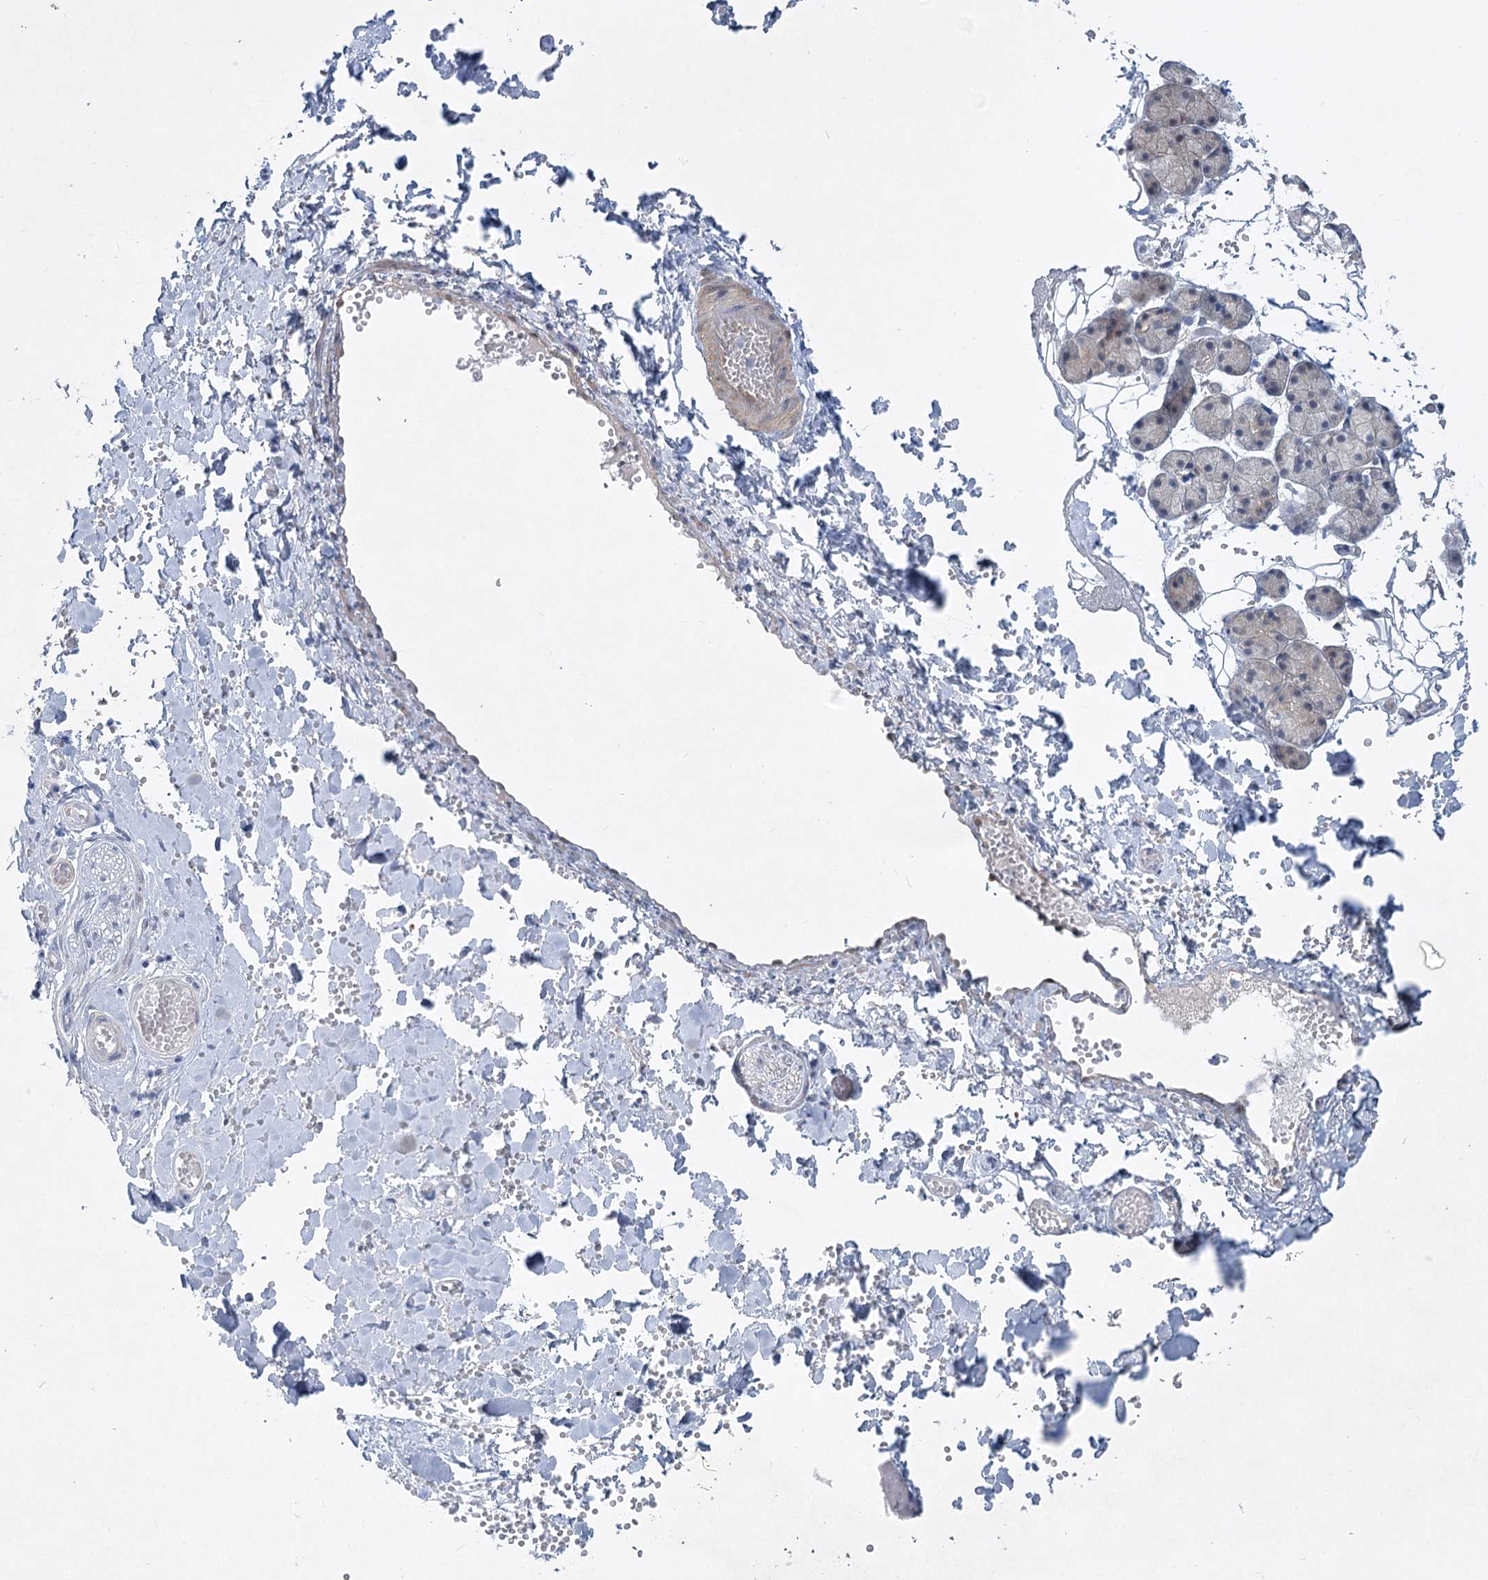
{"staining": {"intensity": "negative", "quantity": "none", "location": "none"}, "tissue": "salivary gland", "cell_type": "Glandular cells", "image_type": "normal", "snomed": [{"axis": "morphology", "description": "Normal tissue, NOS"}, {"axis": "topography", "description": "Salivary gland"}], "caption": "This is an immunohistochemistry (IHC) micrograph of normal salivary gland. There is no expression in glandular cells.", "gene": "AAMDC", "patient": {"sex": "female", "age": 33}}